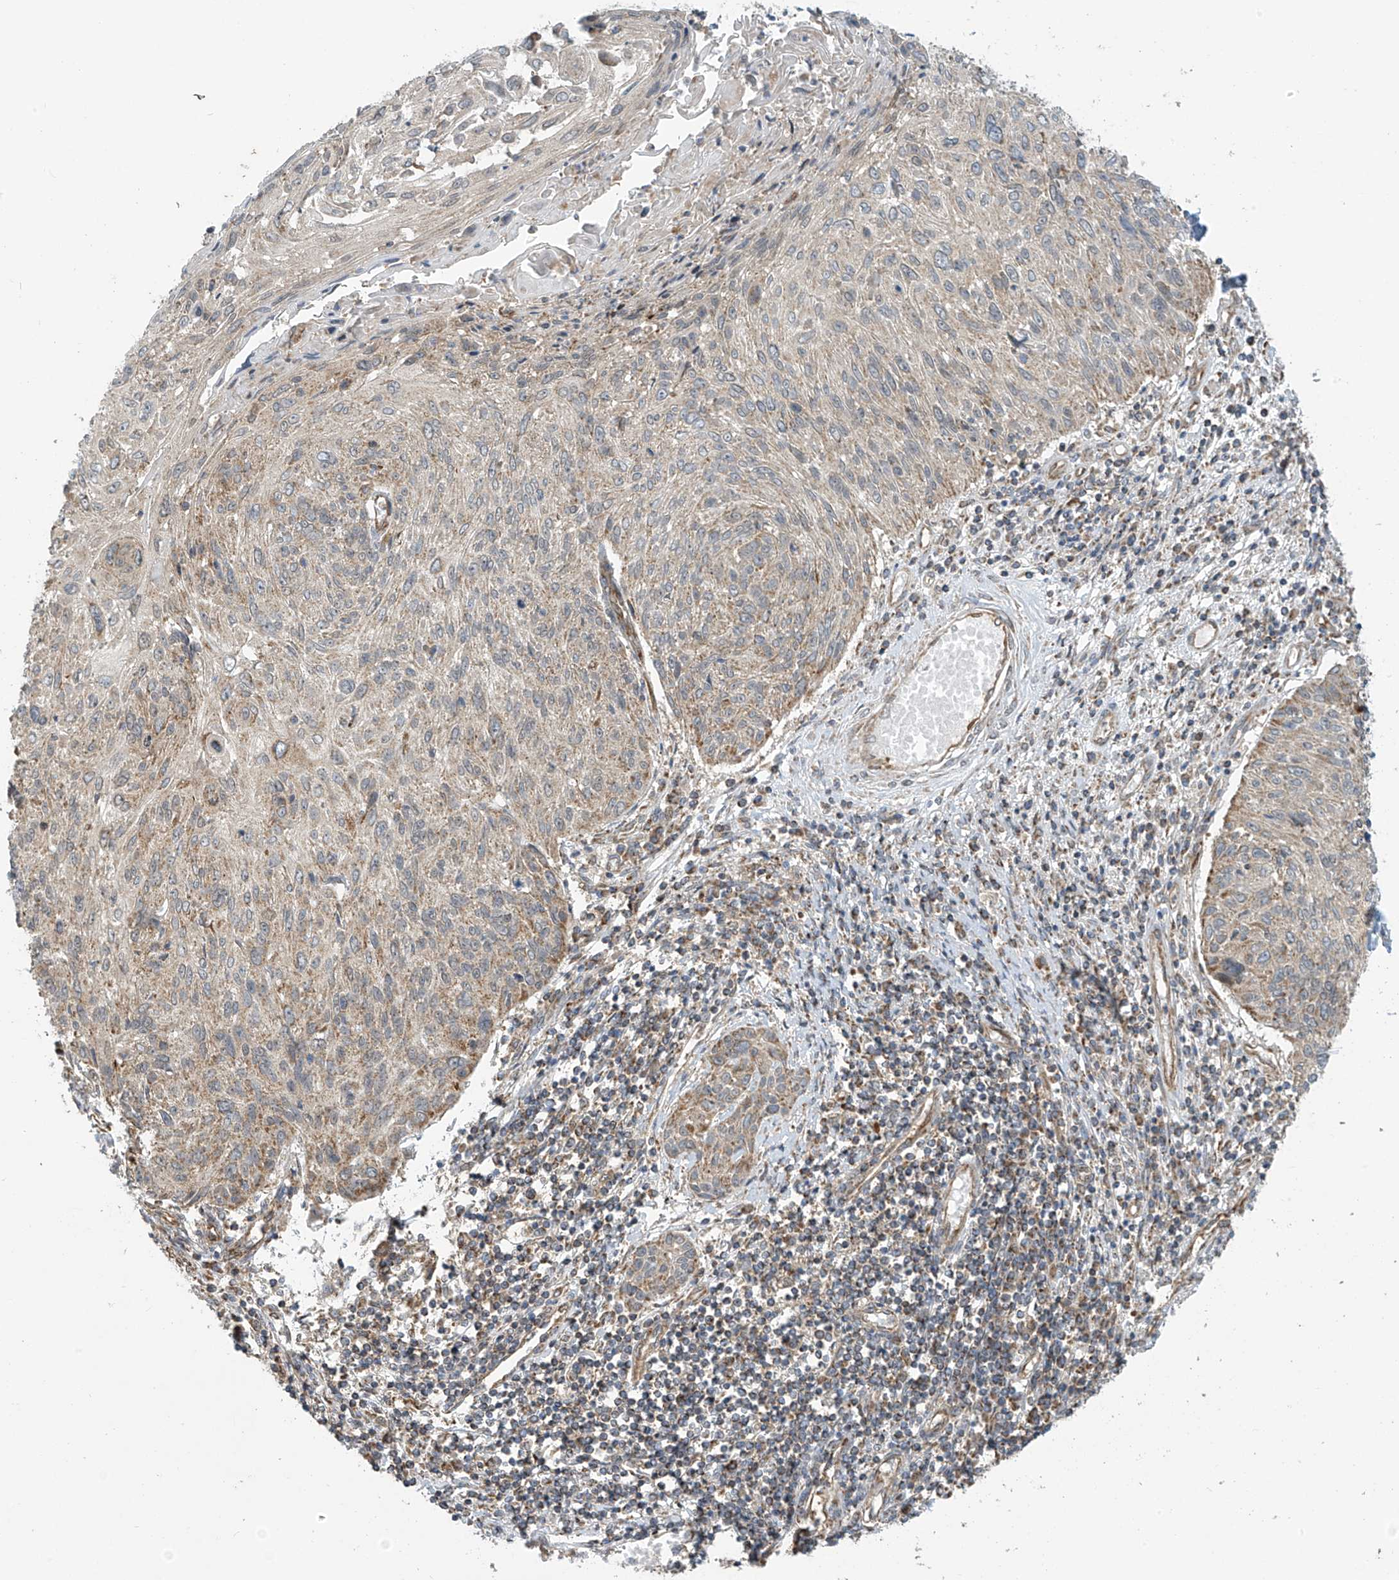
{"staining": {"intensity": "weak", "quantity": "<25%", "location": "cytoplasmic/membranous"}, "tissue": "cervical cancer", "cell_type": "Tumor cells", "image_type": "cancer", "snomed": [{"axis": "morphology", "description": "Squamous cell carcinoma, NOS"}, {"axis": "topography", "description": "Cervix"}], "caption": "Immunohistochemical staining of human squamous cell carcinoma (cervical) shows no significant staining in tumor cells.", "gene": "METTL6", "patient": {"sex": "female", "age": 51}}